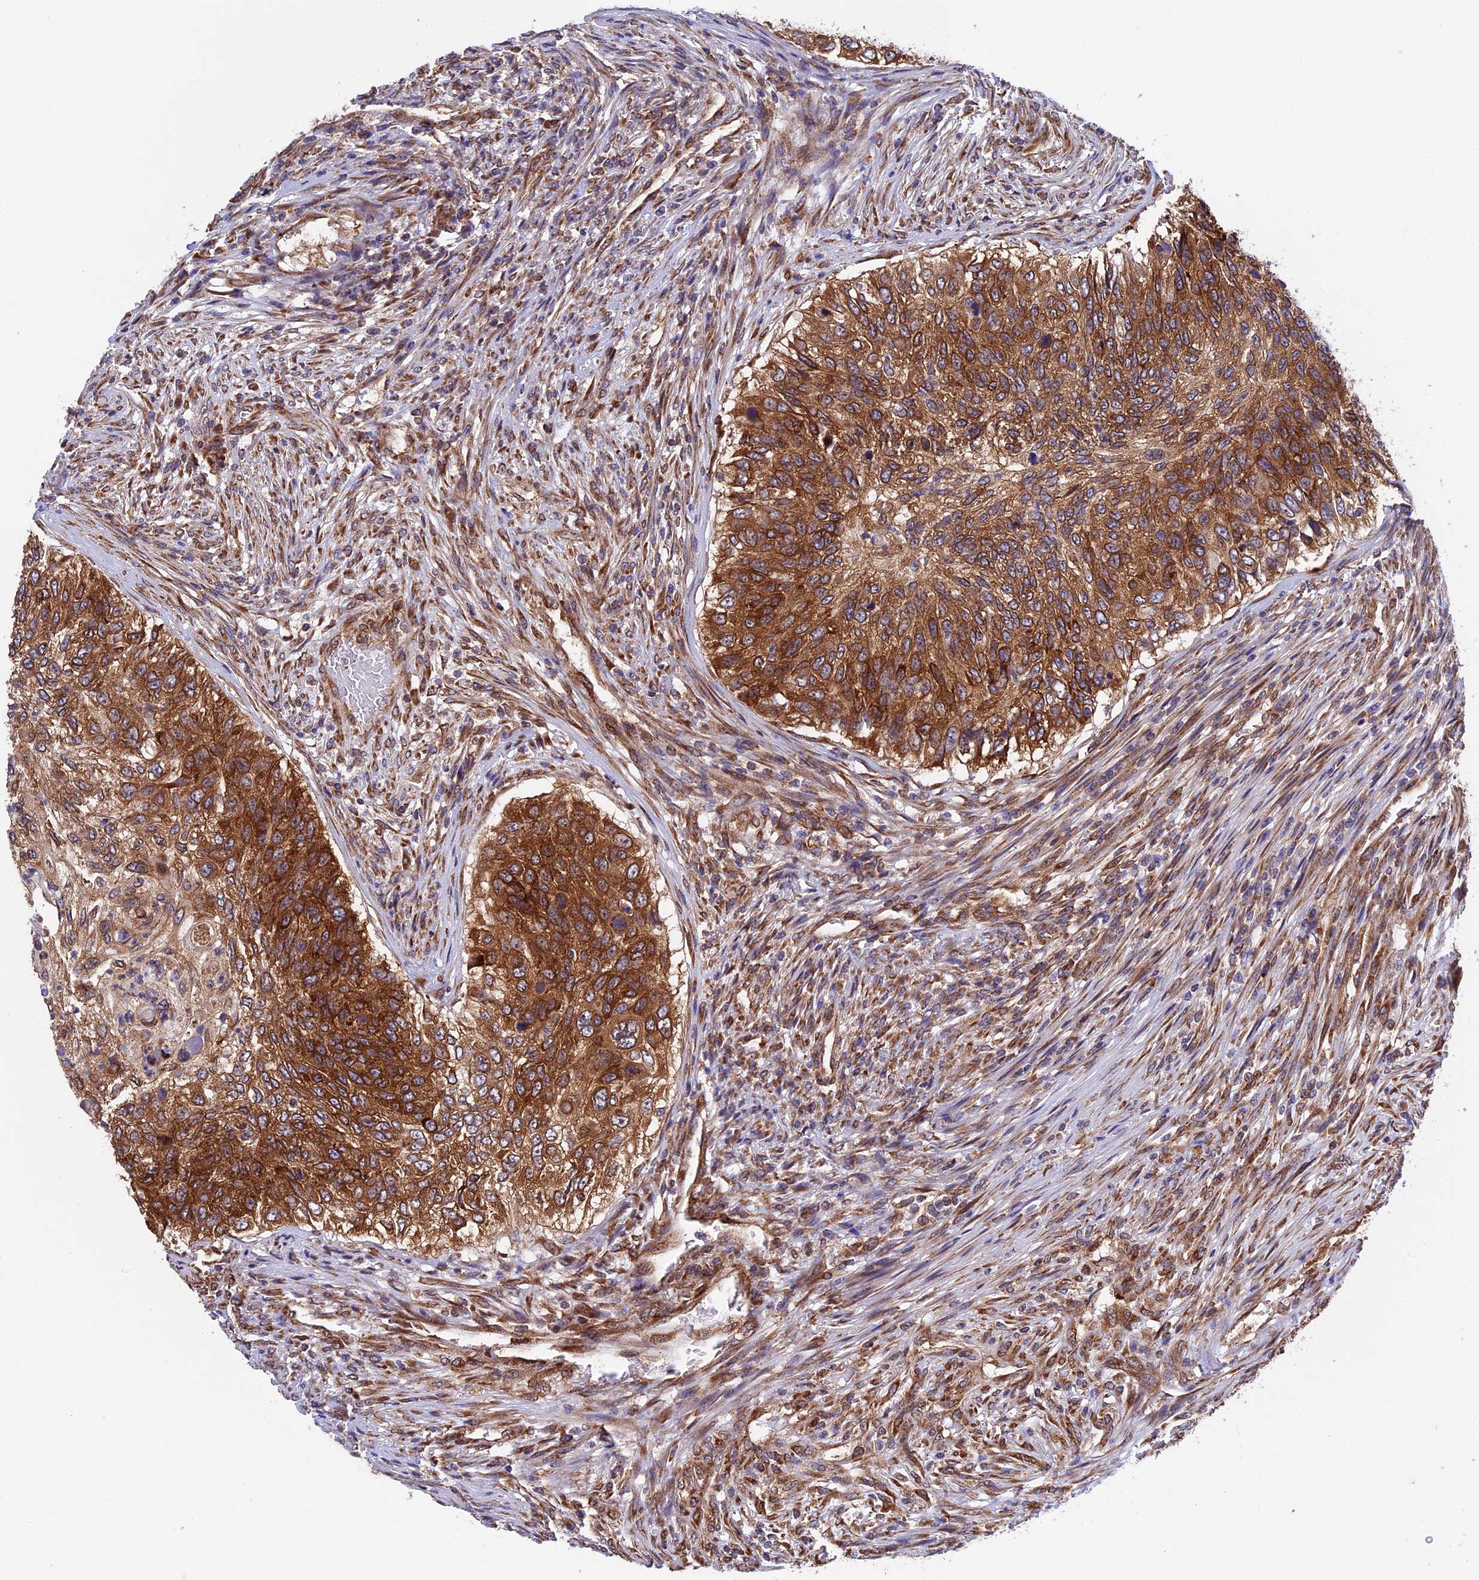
{"staining": {"intensity": "moderate", "quantity": ">75%", "location": "cytoplasmic/membranous"}, "tissue": "urothelial cancer", "cell_type": "Tumor cells", "image_type": "cancer", "snomed": [{"axis": "morphology", "description": "Urothelial carcinoma, High grade"}, {"axis": "topography", "description": "Urinary bladder"}], "caption": "IHC histopathology image of urothelial cancer stained for a protein (brown), which shows medium levels of moderate cytoplasmic/membranous positivity in about >75% of tumor cells.", "gene": "SLC9A5", "patient": {"sex": "female", "age": 60}}